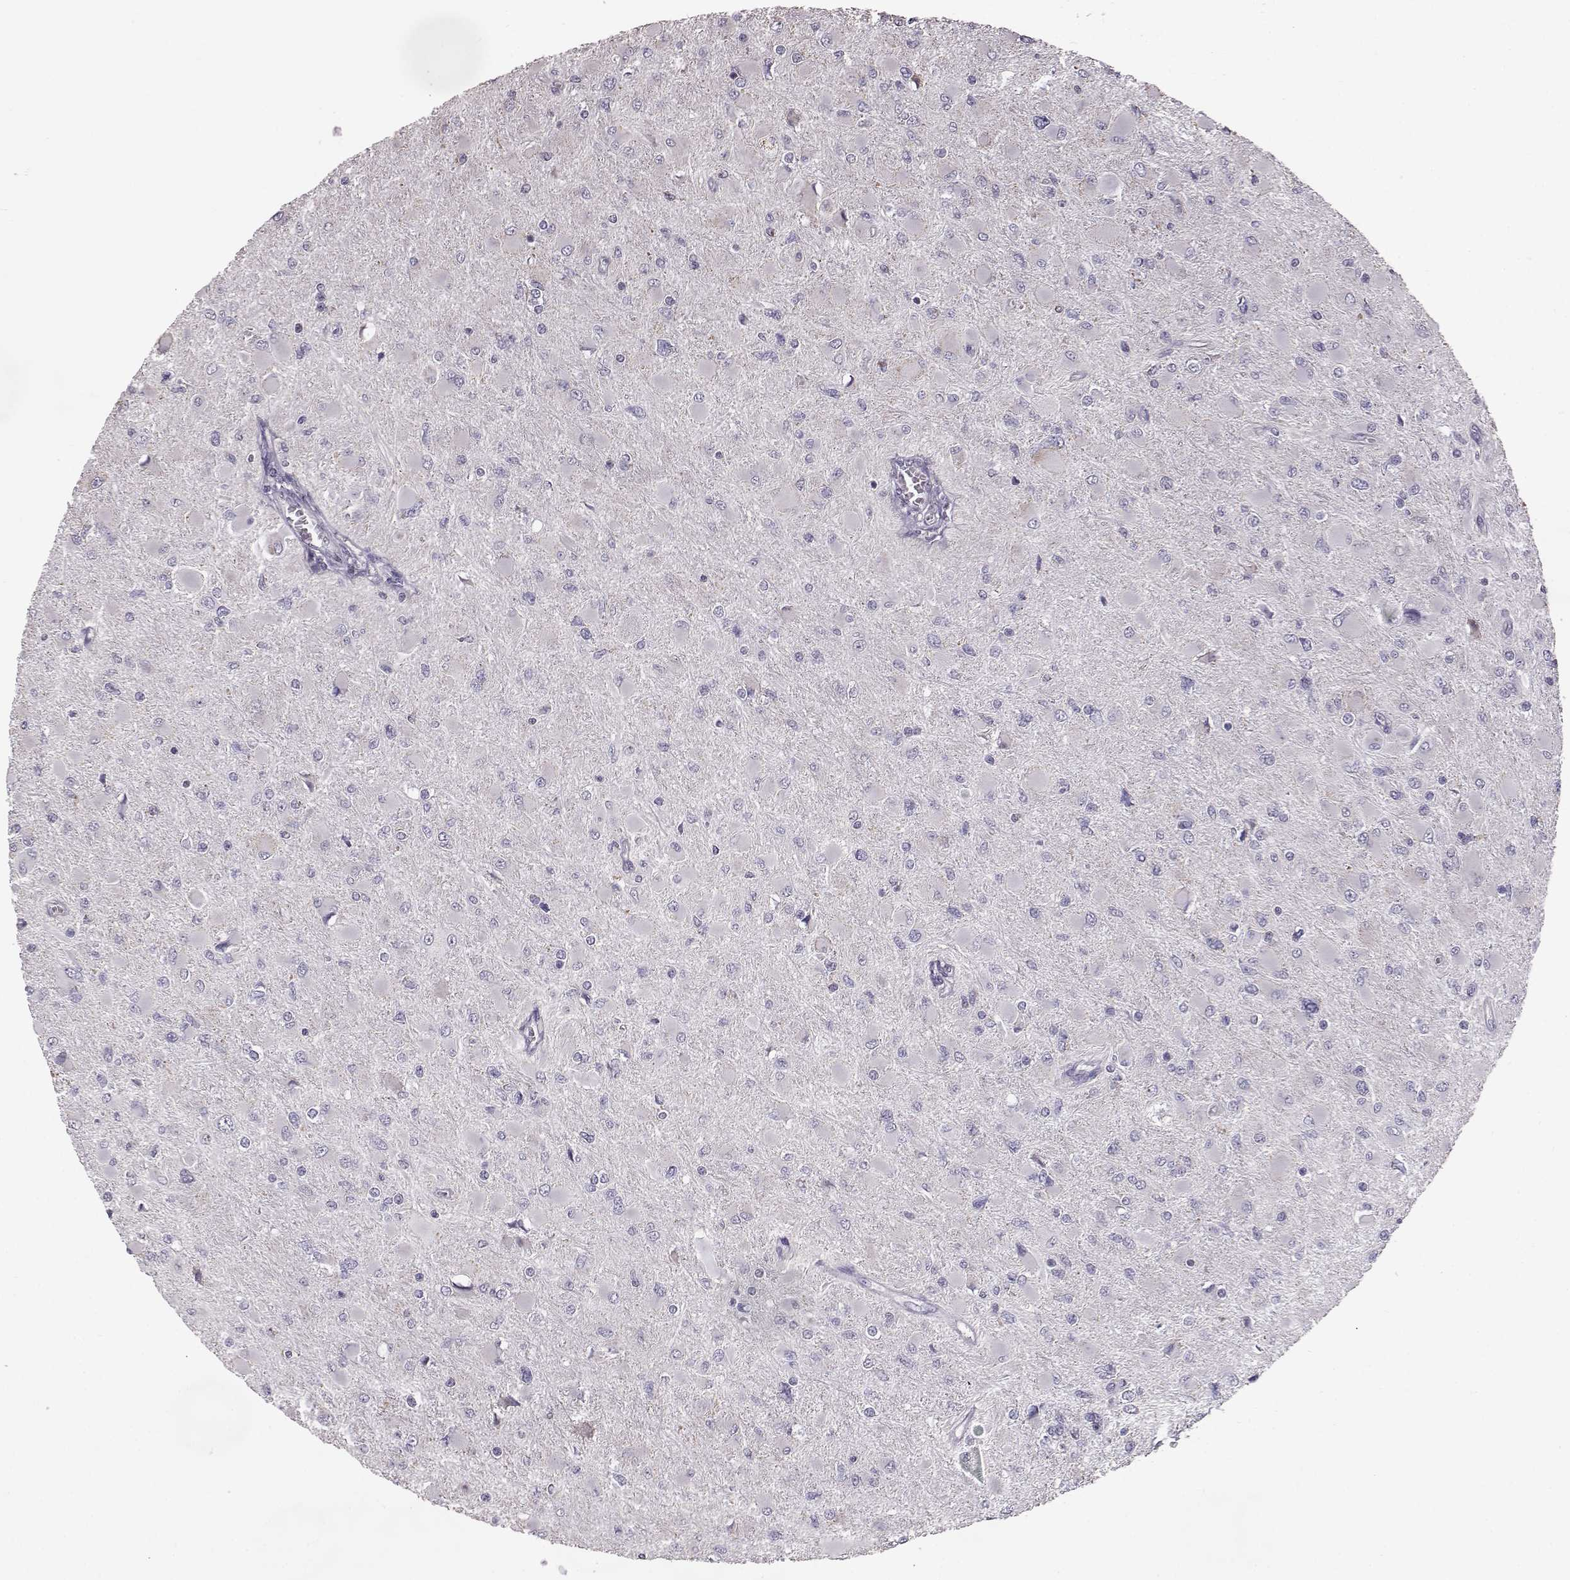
{"staining": {"intensity": "negative", "quantity": "none", "location": "none"}, "tissue": "glioma", "cell_type": "Tumor cells", "image_type": "cancer", "snomed": [{"axis": "morphology", "description": "Glioma, malignant, High grade"}, {"axis": "topography", "description": "Cerebral cortex"}], "caption": "DAB (3,3'-diaminobenzidine) immunohistochemical staining of malignant high-grade glioma exhibits no significant staining in tumor cells. (Stains: DAB (3,3'-diaminobenzidine) immunohistochemistry (IHC) with hematoxylin counter stain, Microscopy: brightfield microscopy at high magnification).", "gene": "ALDH3A1", "patient": {"sex": "female", "age": 36}}